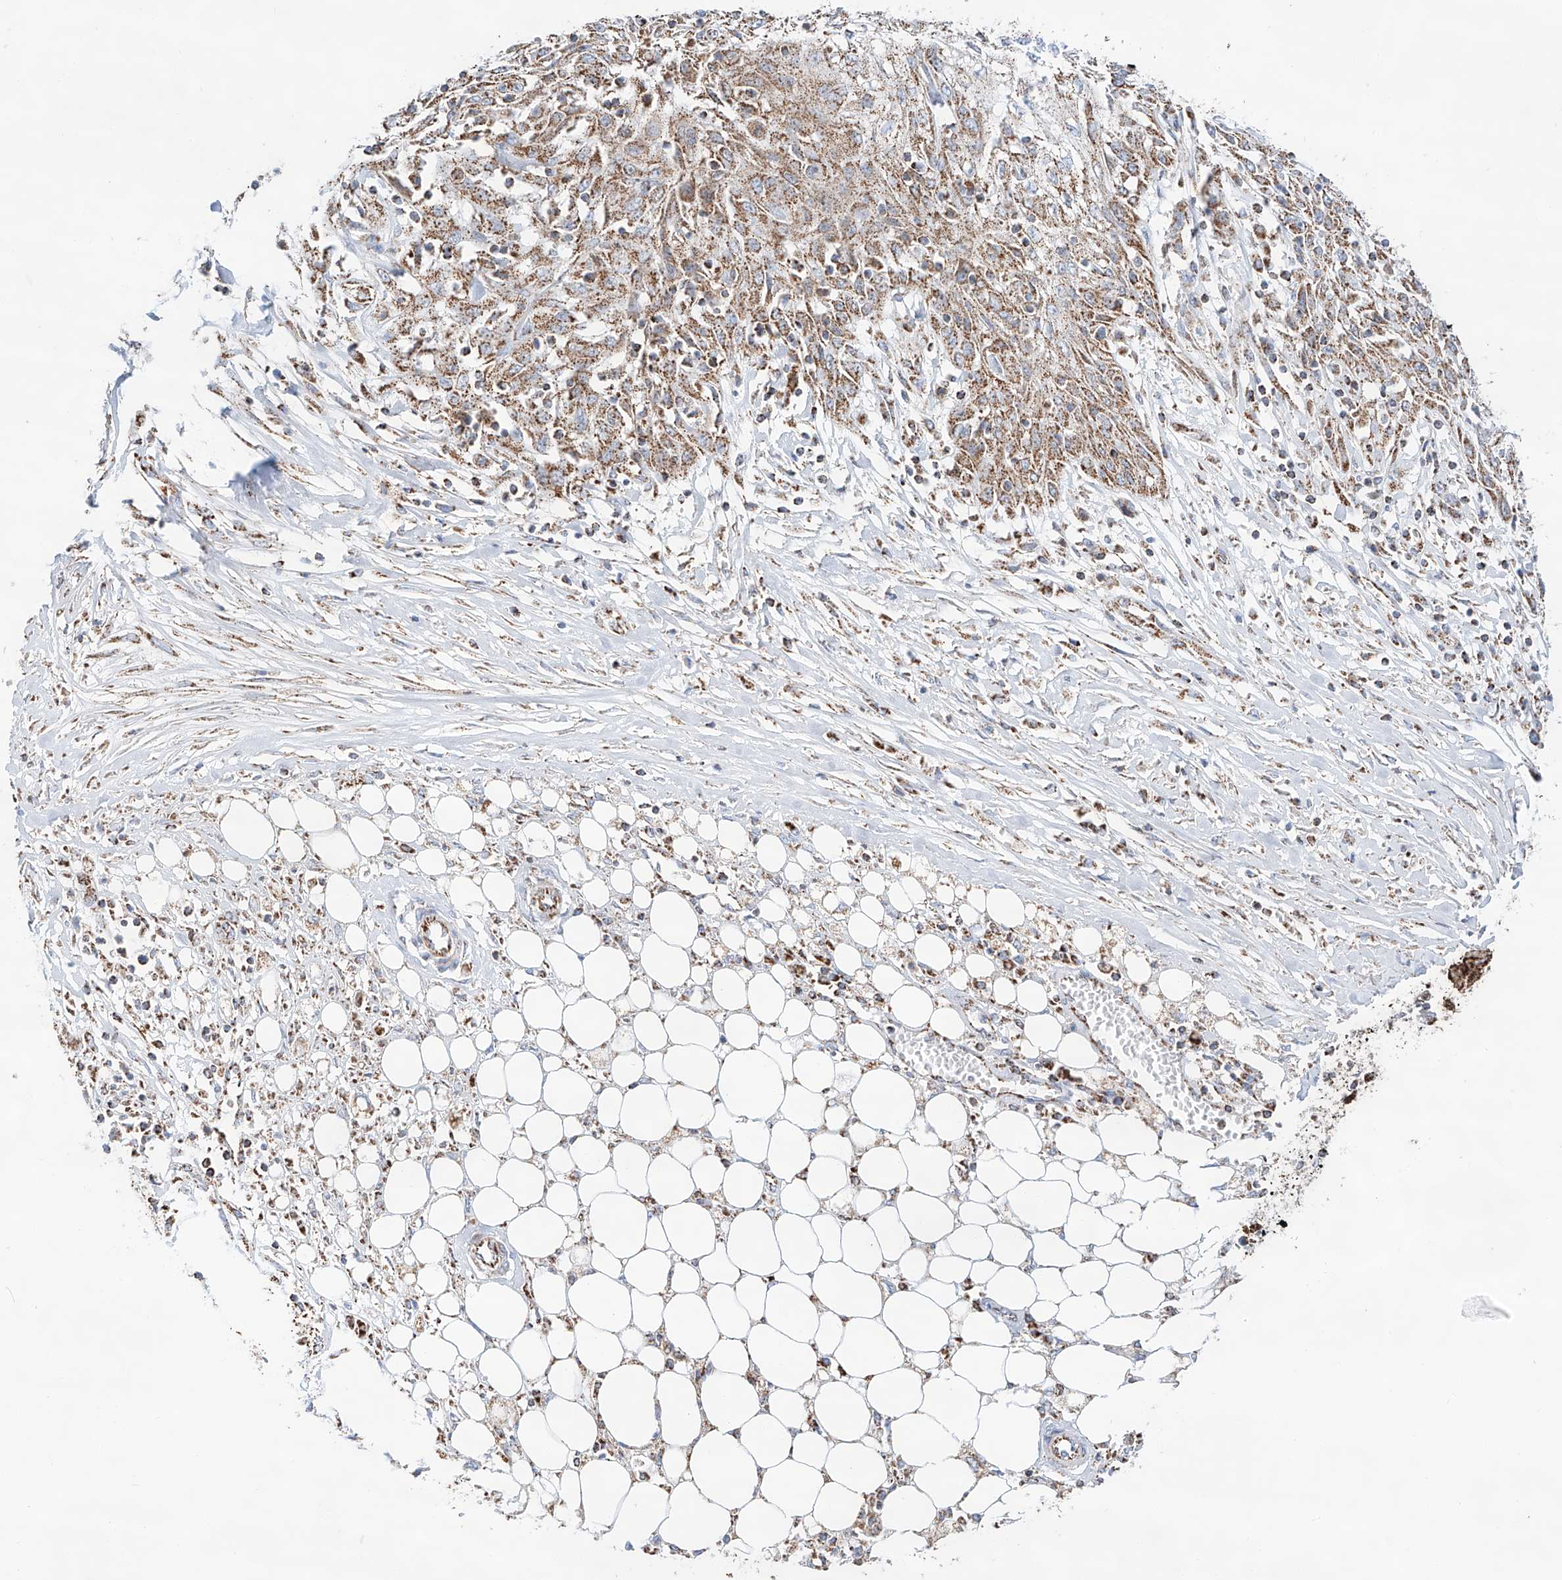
{"staining": {"intensity": "moderate", "quantity": ">75%", "location": "cytoplasmic/membranous"}, "tissue": "skin cancer", "cell_type": "Tumor cells", "image_type": "cancer", "snomed": [{"axis": "morphology", "description": "Squamous cell carcinoma, NOS"}, {"axis": "morphology", "description": "Squamous cell carcinoma, metastatic, NOS"}, {"axis": "topography", "description": "Skin"}, {"axis": "topography", "description": "Lymph node"}], "caption": "Squamous cell carcinoma (skin) was stained to show a protein in brown. There is medium levels of moderate cytoplasmic/membranous staining in about >75% of tumor cells. (DAB (3,3'-diaminobenzidine) = brown stain, brightfield microscopy at high magnification).", "gene": "TTC27", "patient": {"sex": "male", "age": 75}}